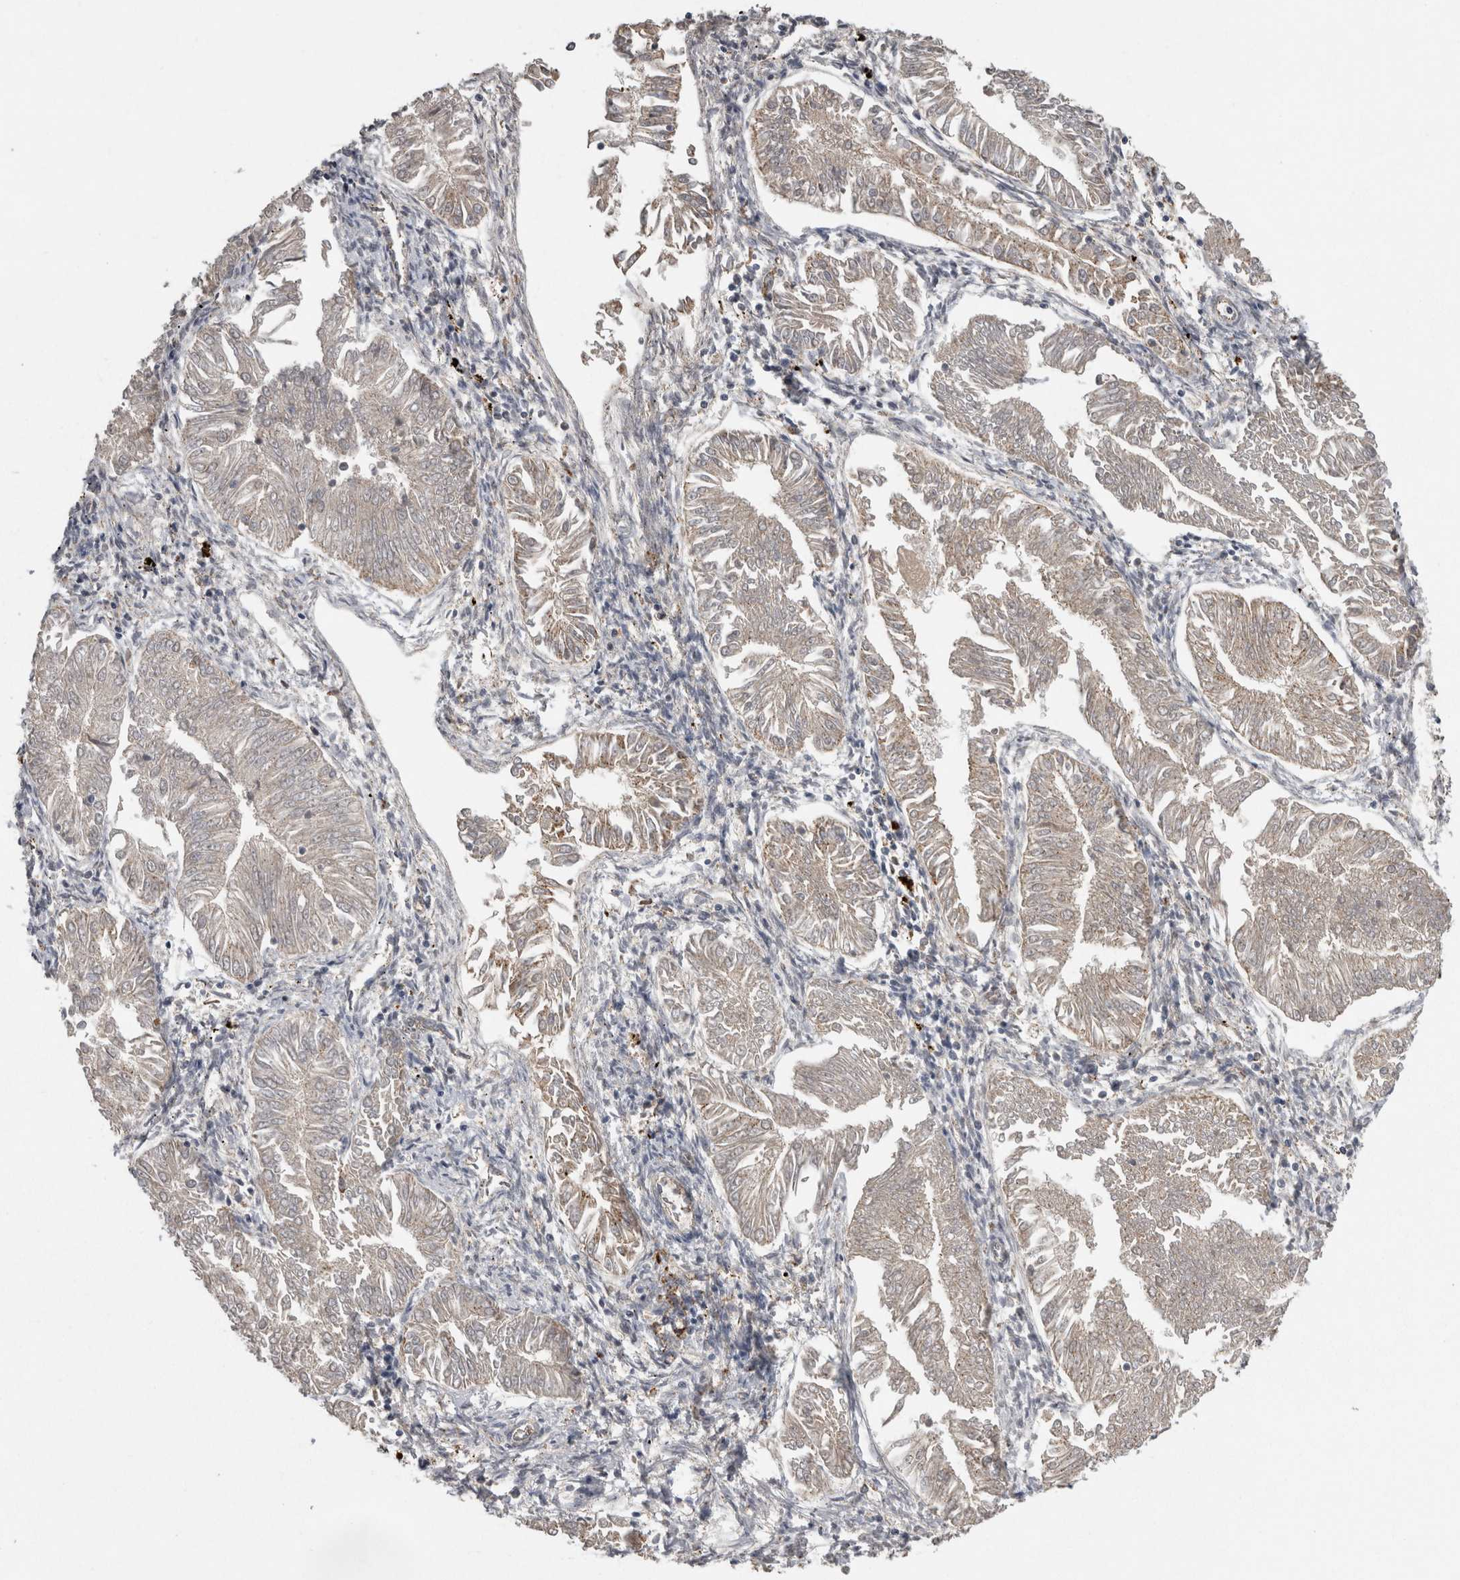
{"staining": {"intensity": "weak", "quantity": ">75%", "location": "cytoplasmic/membranous"}, "tissue": "endometrial cancer", "cell_type": "Tumor cells", "image_type": "cancer", "snomed": [{"axis": "morphology", "description": "Adenocarcinoma, NOS"}, {"axis": "topography", "description": "Endometrium"}], "caption": "Human endometrial cancer (adenocarcinoma) stained with a brown dye reveals weak cytoplasmic/membranous positive positivity in about >75% of tumor cells.", "gene": "CTSZ", "patient": {"sex": "female", "age": 53}}